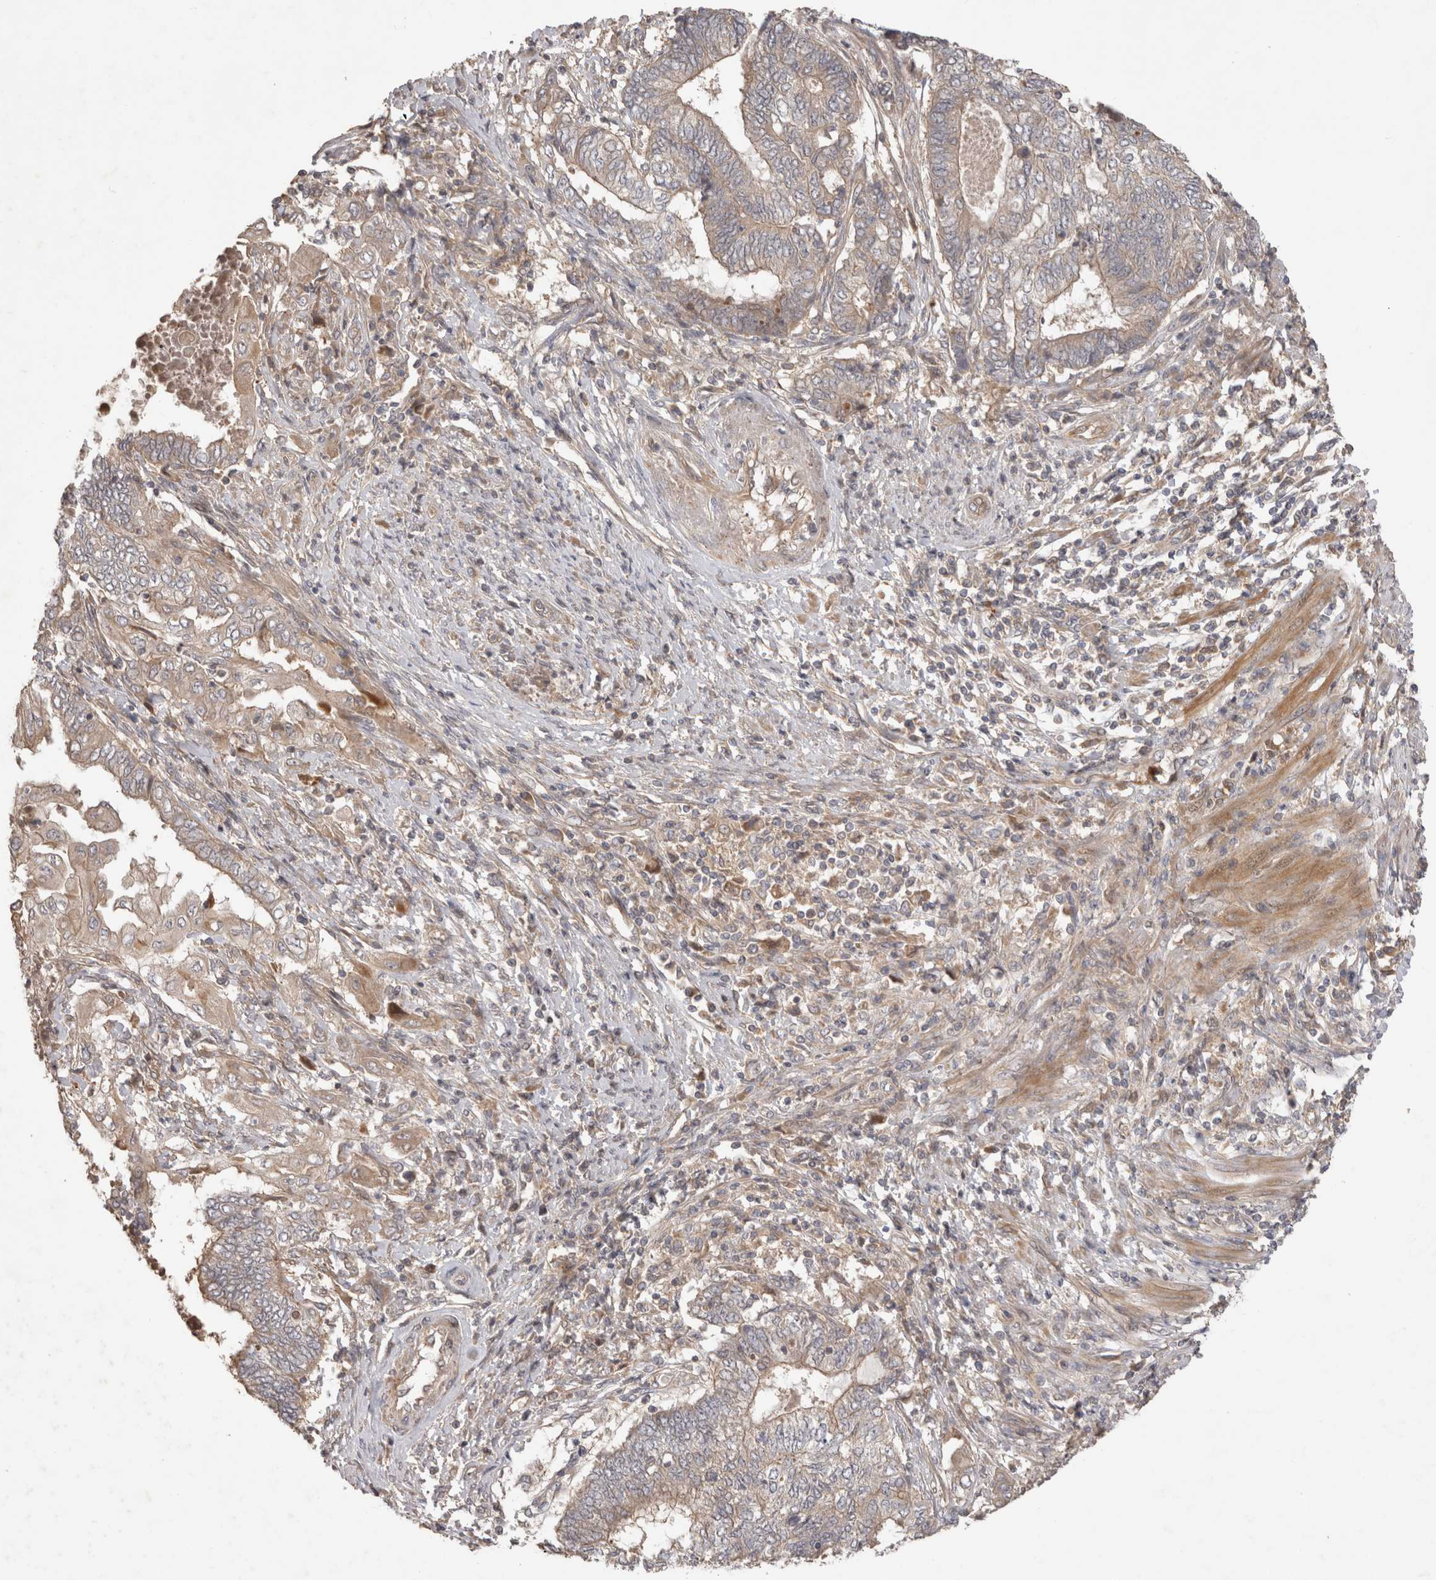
{"staining": {"intensity": "weak", "quantity": "<25%", "location": "cytoplasmic/membranous"}, "tissue": "endometrial cancer", "cell_type": "Tumor cells", "image_type": "cancer", "snomed": [{"axis": "morphology", "description": "Adenocarcinoma, NOS"}, {"axis": "topography", "description": "Uterus"}, {"axis": "topography", "description": "Endometrium"}], "caption": "There is no significant expression in tumor cells of endometrial cancer.", "gene": "PPP1R42", "patient": {"sex": "female", "age": 70}}